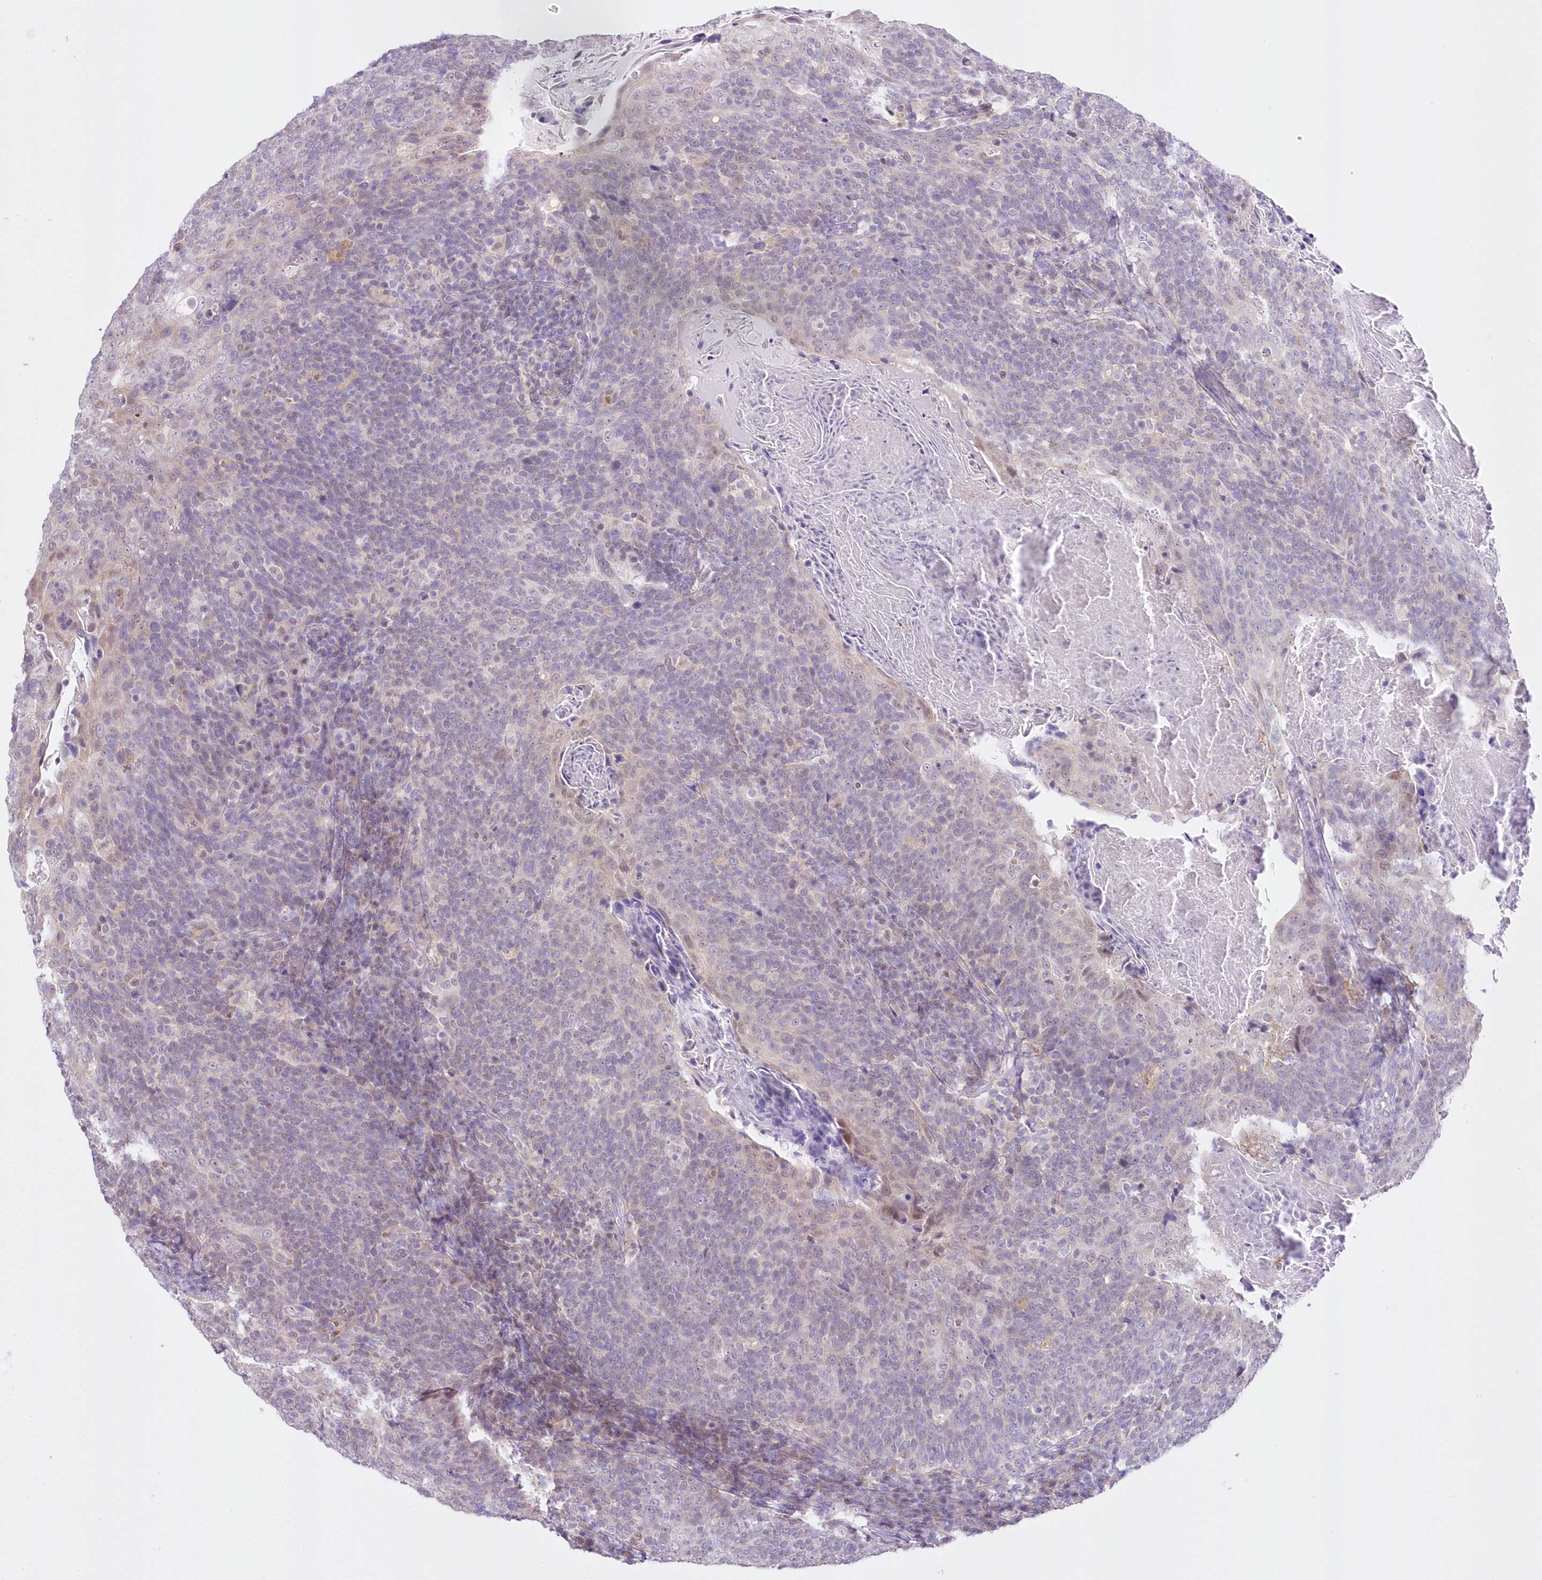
{"staining": {"intensity": "negative", "quantity": "none", "location": "none"}, "tissue": "head and neck cancer", "cell_type": "Tumor cells", "image_type": "cancer", "snomed": [{"axis": "morphology", "description": "Squamous cell carcinoma, NOS"}, {"axis": "morphology", "description": "Squamous cell carcinoma, metastatic, NOS"}, {"axis": "topography", "description": "Lymph node"}, {"axis": "topography", "description": "Head-Neck"}], "caption": "Immunohistochemical staining of human head and neck metastatic squamous cell carcinoma displays no significant positivity in tumor cells.", "gene": "UBA6", "patient": {"sex": "male", "age": 62}}